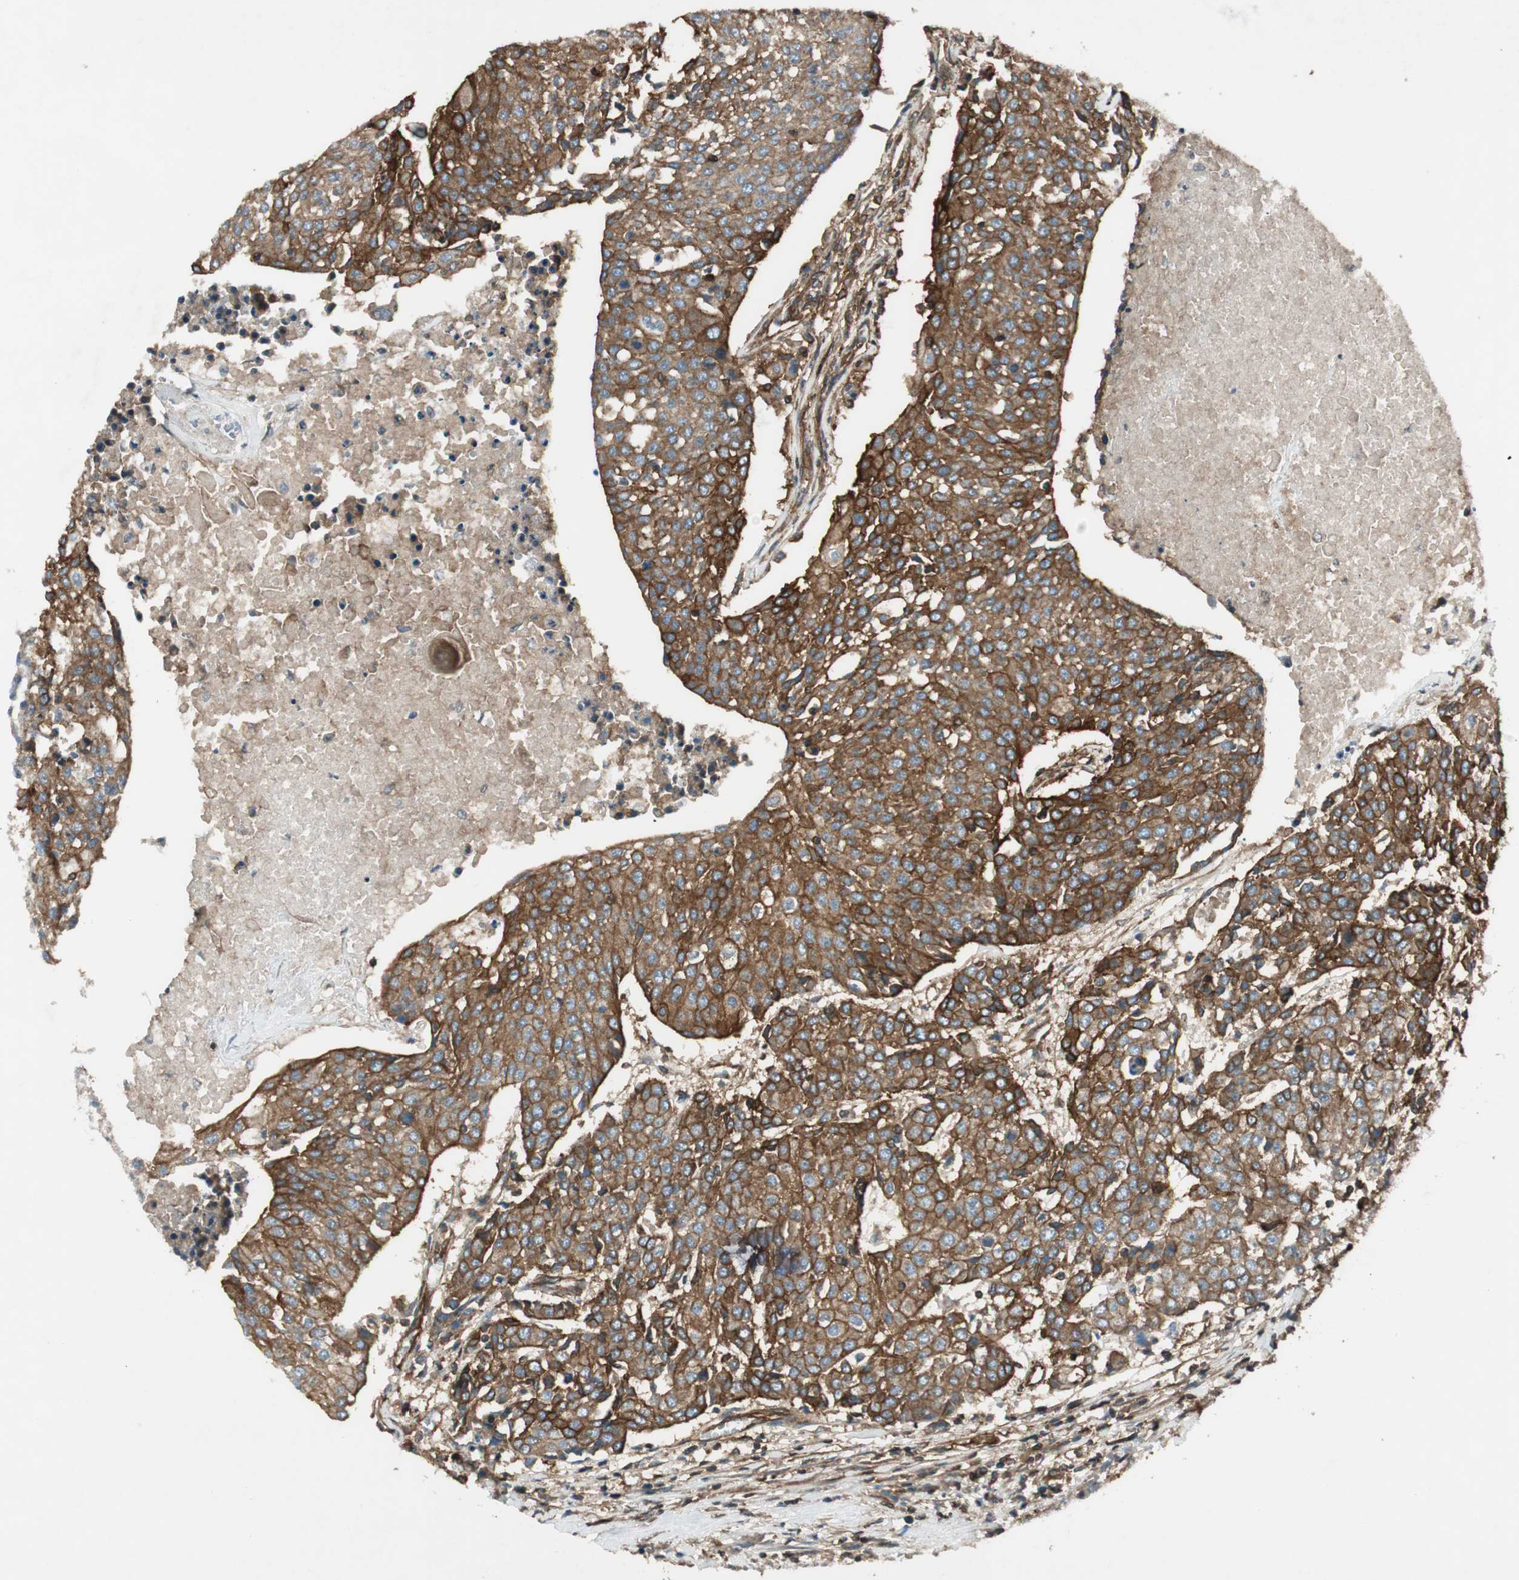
{"staining": {"intensity": "strong", "quantity": ">75%", "location": "cytoplasmic/membranous"}, "tissue": "urothelial cancer", "cell_type": "Tumor cells", "image_type": "cancer", "snomed": [{"axis": "morphology", "description": "Urothelial carcinoma, High grade"}, {"axis": "topography", "description": "Urinary bladder"}], "caption": "Tumor cells show high levels of strong cytoplasmic/membranous expression in approximately >75% of cells in urothelial carcinoma (high-grade).", "gene": "BTN3A3", "patient": {"sex": "female", "age": 85}}